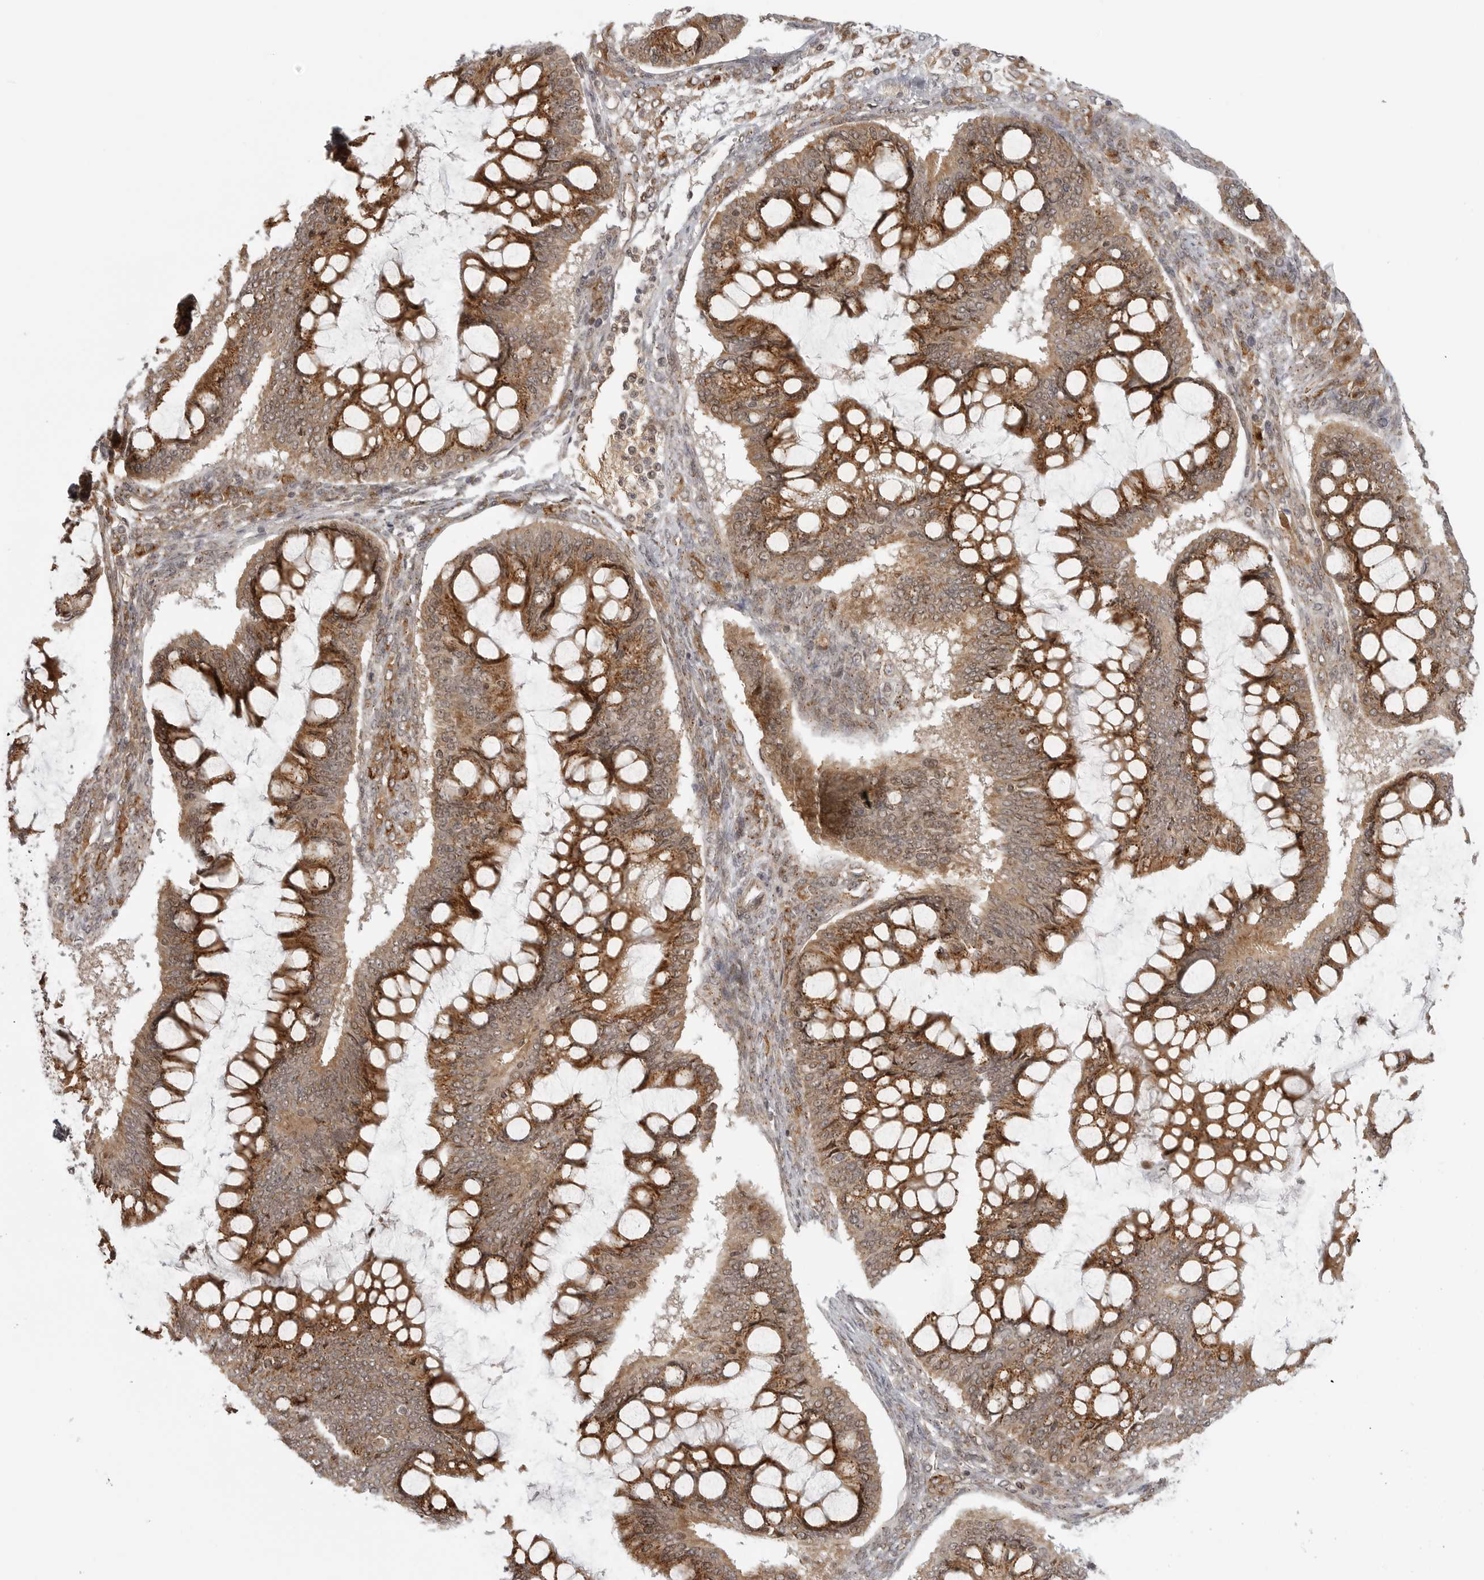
{"staining": {"intensity": "moderate", "quantity": ">75%", "location": "cytoplasmic/membranous"}, "tissue": "ovarian cancer", "cell_type": "Tumor cells", "image_type": "cancer", "snomed": [{"axis": "morphology", "description": "Cystadenocarcinoma, mucinous, NOS"}, {"axis": "topography", "description": "Ovary"}], "caption": "Ovarian cancer (mucinous cystadenocarcinoma) stained with immunohistochemistry (IHC) displays moderate cytoplasmic/membranous expression in approximately >75% of tumor cells.", "gene": "COPA", "patient": {"sex": "female", "age": 73}}